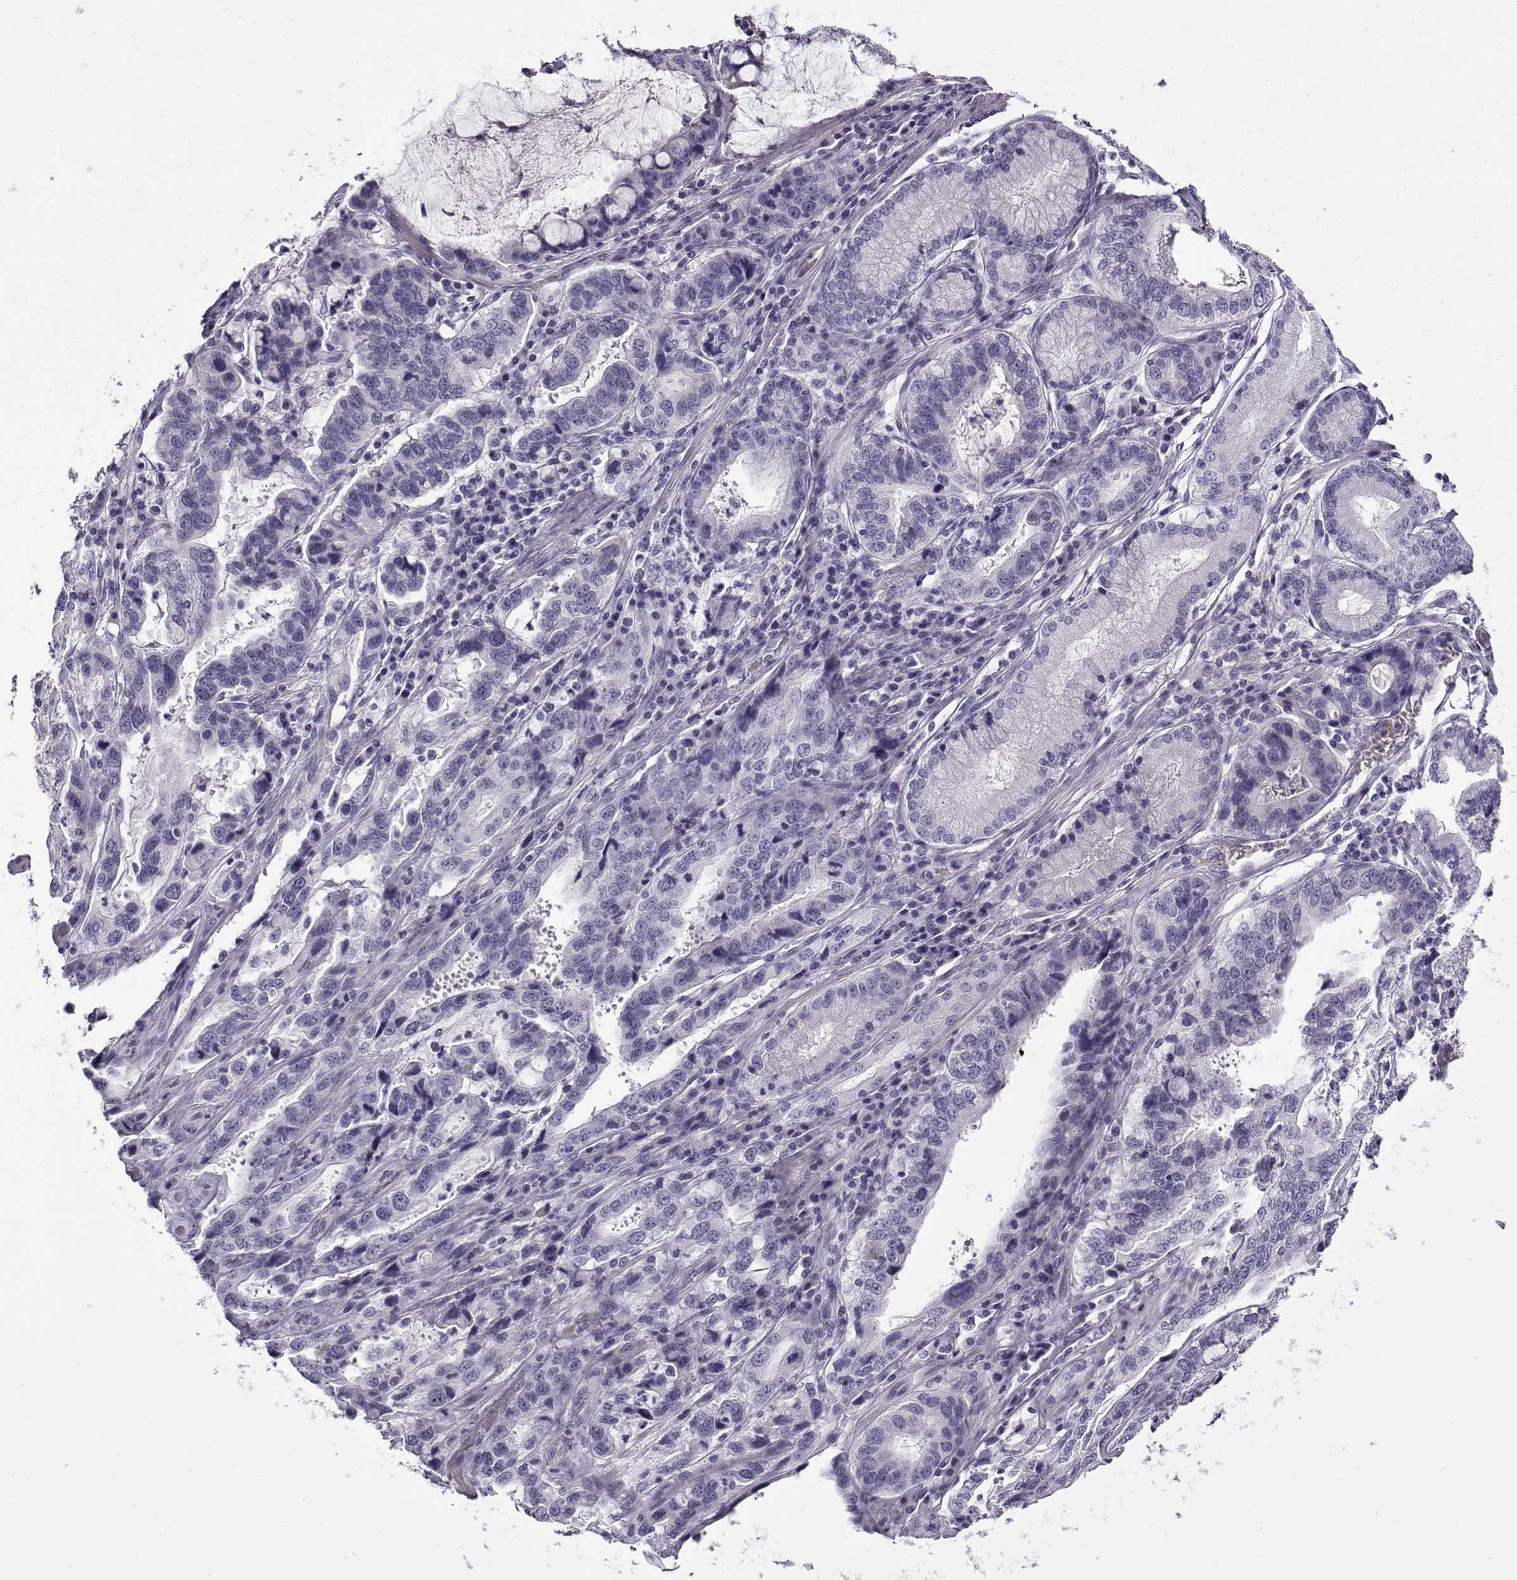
{"staining": {"intensity": "negative", "quantity": "none", "location": "none"}, "tissue": "stomach cancer", "cell_type": "Tumor cells", "image_type": "cancer", "snomed": [{"axis": "morphology", "description": "Adenocarcinoma, NOS"}, {"axis": "topography", "description": "Stomach, lower"}], "caption": "Photomicrograph shows no significant protein positivity in tumor cells of adenocarcinoma (stomach).", "gene": "GTSF1L", "patient": {"sex": "female", "age": 76}}